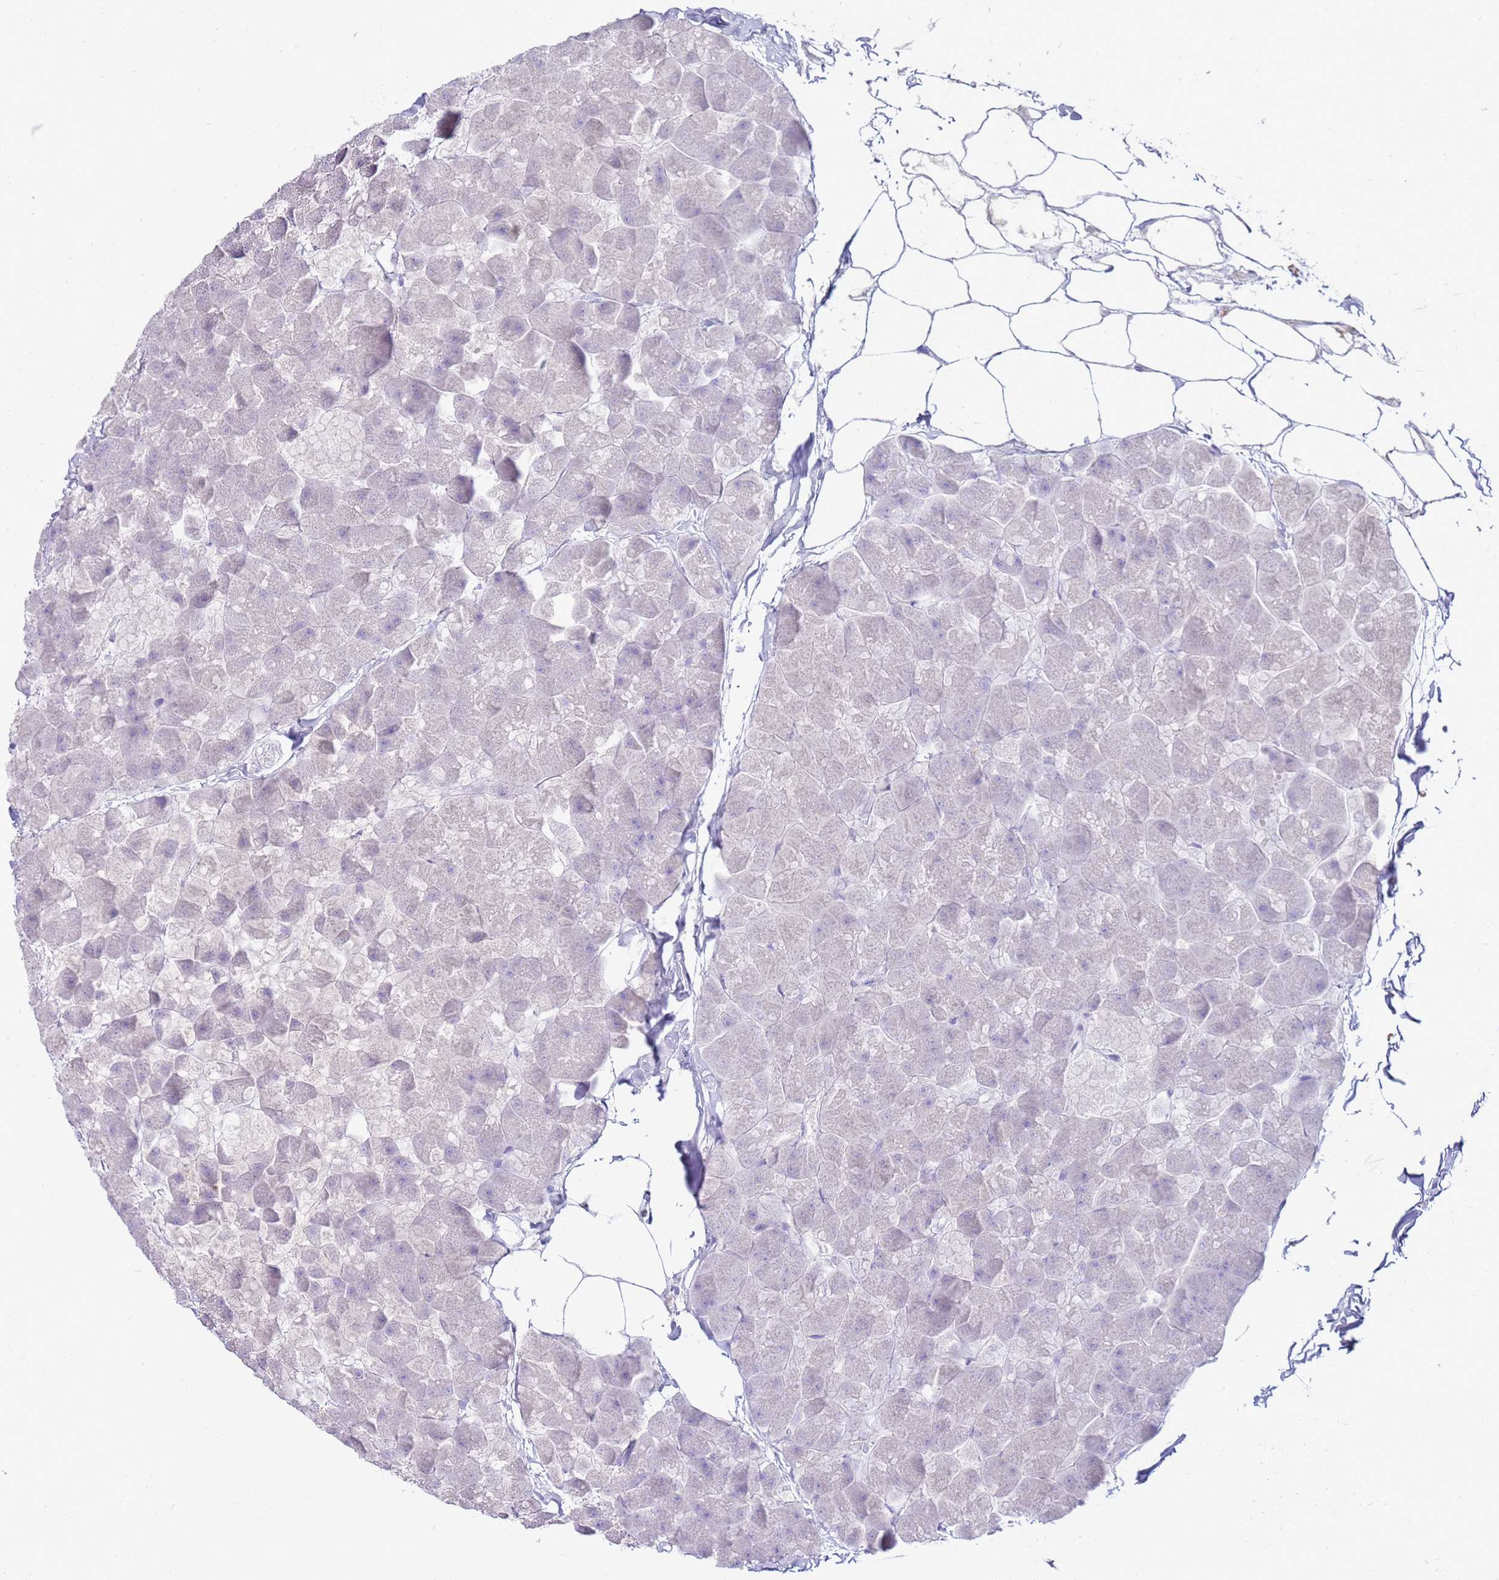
{"staining": {"intensity": "negative", "quantity": "none", "location": "none"}, "tissue": "pancreas", "cell_type": "Exocrine glandular cells", "image_type": "normal", "snomed": [{"axis": "morphology", "description": "Normal tissue, NOS"}, {"axis": "topography", "description": "Pancreas"}], "caption": "DAB (3,3'-diaminobenzidine) immunohistochemical staining of unremarkable pancreas reveals no significant staining in exocrine glandular cells. (Stains: DAB immunohistochemistry with hematoxylin counter stain, Microscopy: brightfield microscopy at high magnification).", "gene": "EVPLL", "patient": {"sex": "male", "age": 35}}